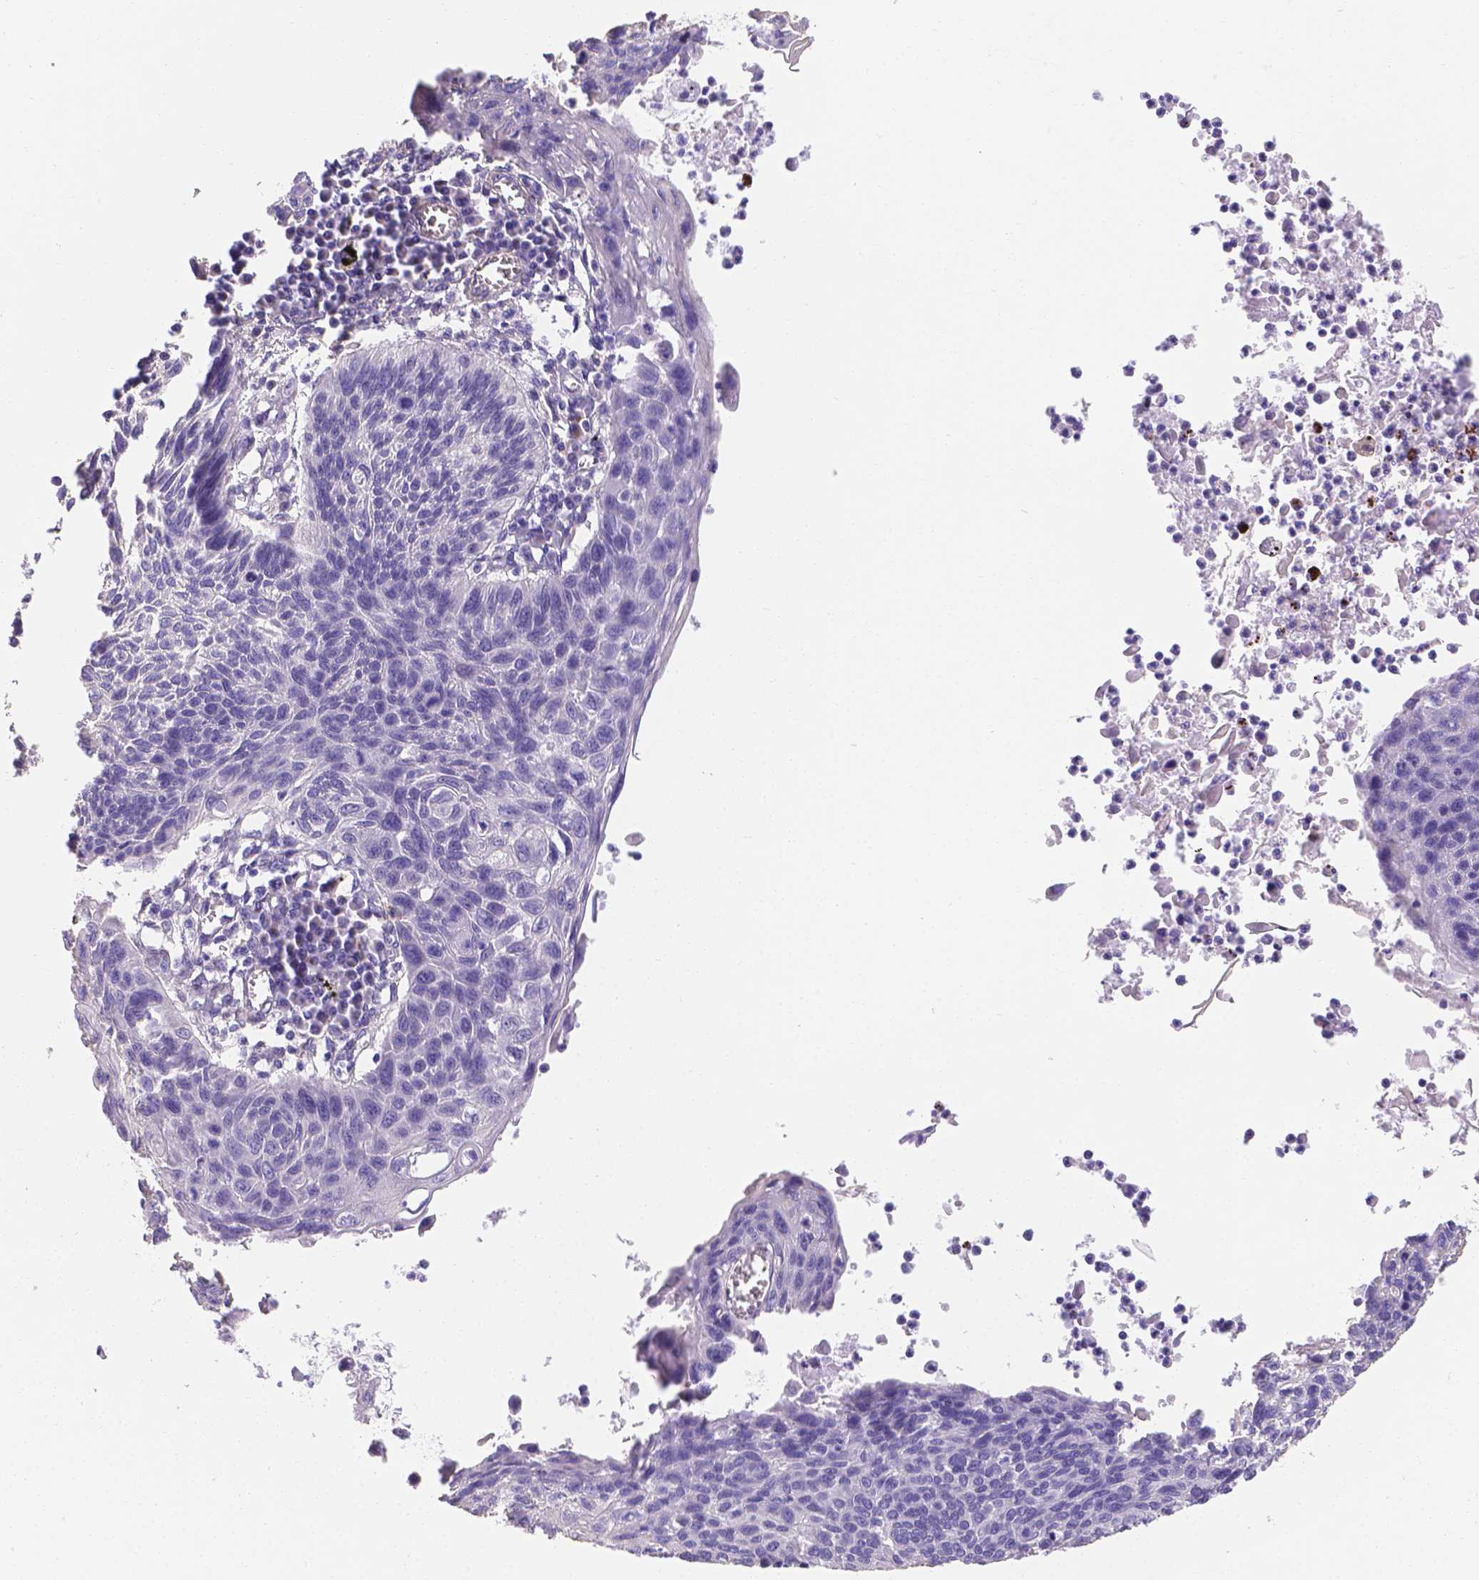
{"staining": {"intensity": "negative", "quantity": "none", "location": "none"}, "tissue": "lung cancer", "cell_type": "Tumor cells", "image_type": "cancer", "snomed": [{"axis": "morphology", "description": "Squamous cell carcinoma, NOS"}, {"axis": "topography", "description": "Lung"}], "caption": "Immunohistochemistry histopathology image of neoplastic tissue: human squamous cell carcinoma (lung) stained with DAB (3,3'-diaminobenzidine) demonstrates no significant protein expression in tumor cells. Brightfield microscopy of immunohistochemistry (IHC) stained with DAB (3,3'-diaminobenzidine) (brown) and hematoxylin (blue), captured at high magnification.", "gene": "SLC40A1", "patient": {"sex": "male", "age": 78}}